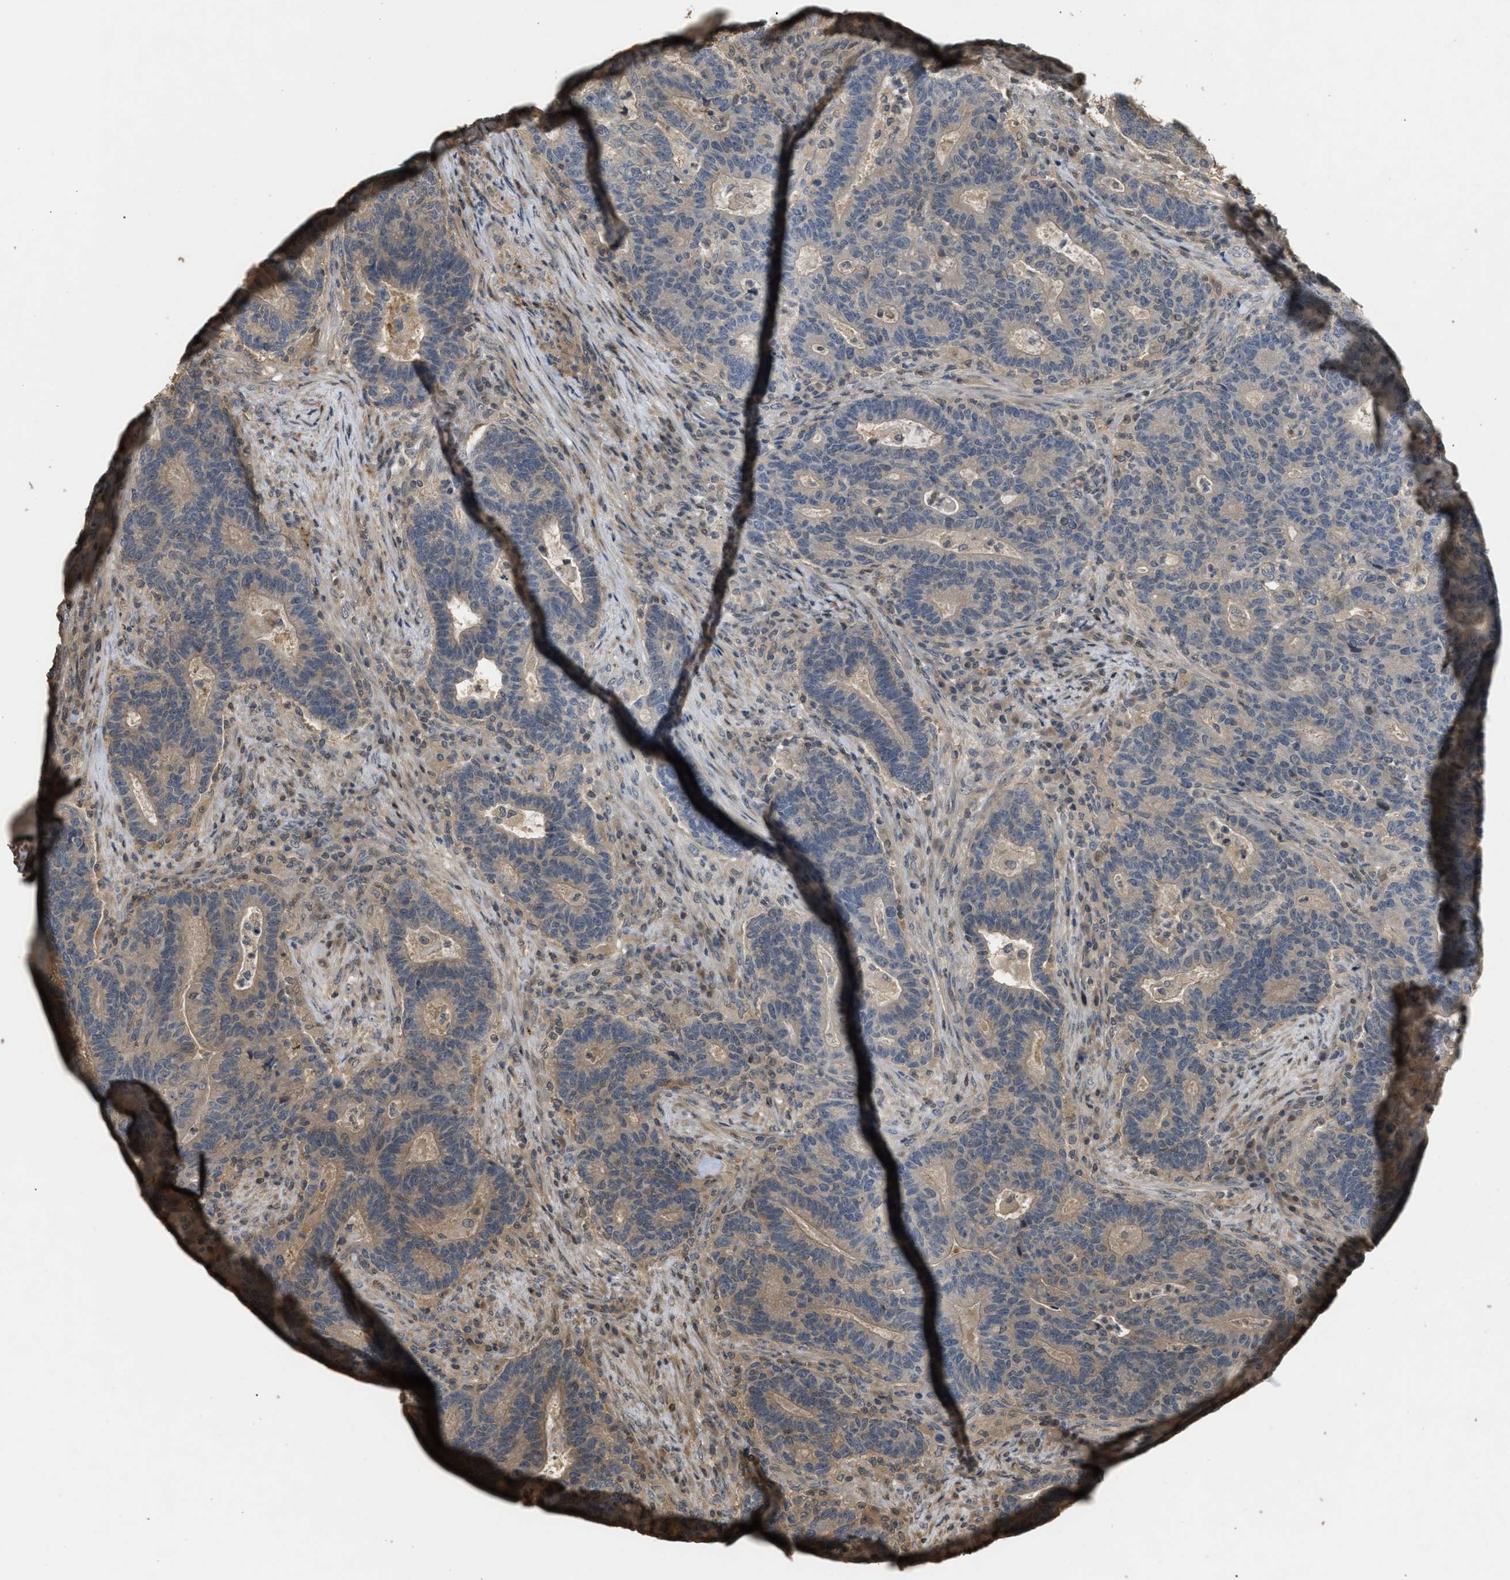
{"staining": {"intensity": "weak", "quantity": "<25%", "location": "cytoplasmic/membranous"}, "tissue": "colorectal cancer", "cell_type": "Tumor cells", "image_type": "cancer", "snomed": [{"axis": "morphology", "description": "Adenocarcinoma, NOS"}, {"axis": "topography", "description": "Colon"}], "caption": "A histopathology image of human colorectal cancer (adenocarcinoma) is negative for staining in tumor cells. (Brightfield microscopy of DAB immunohistochemistry at high magnification).", "gene": "ARHGDIA", "patient": {"sex": "female", "age": 75}}